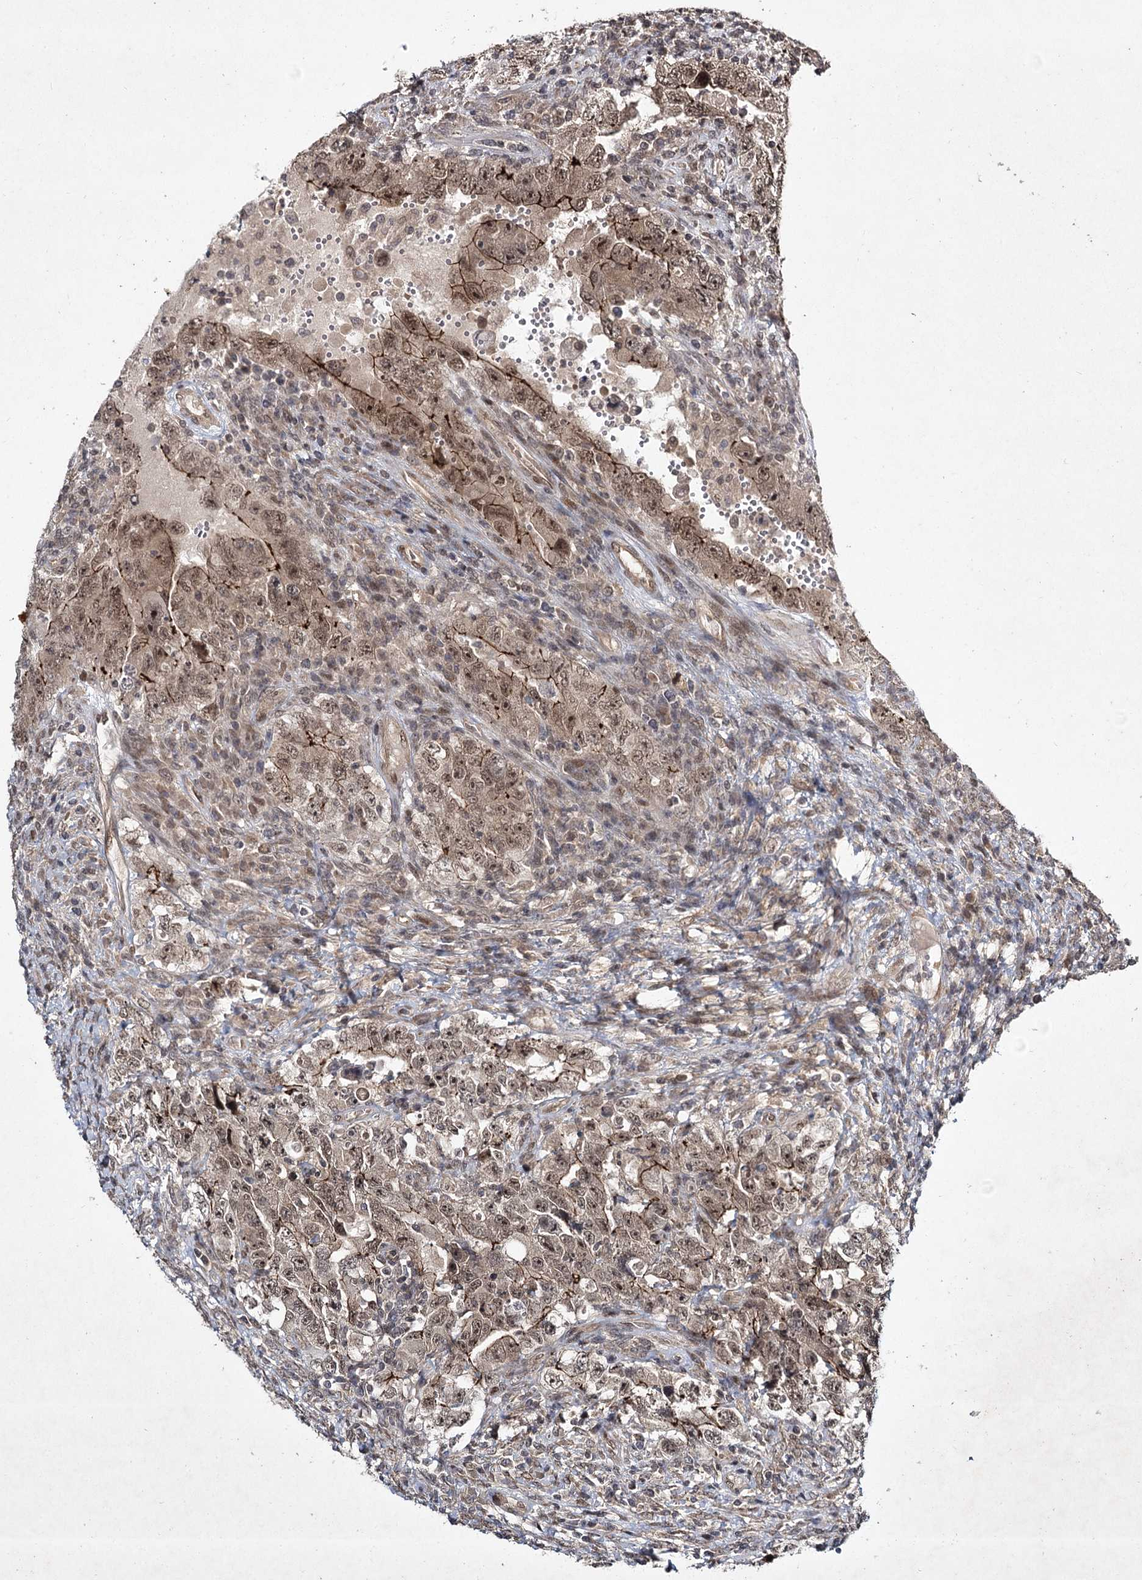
{"staining": {"intensity": "moderate", "quantity": ">75%", "location": "cytoplasmic/membranous,nuclear"}, "tissue": "testis cancer", "cell_type": "Tumor cells", "image_type": "cancer", "snomed": [{"axis": "morphology", "description": "Carcinoma, Embryonal, NOS"}, {"axis": "topography", "description": "Testis"}], "caption": "Testis cancer (embryonal carcinoma) stained with a brown dye reveals moderate cytoplasmic/membranous and nuclear positive positivity in approximately >75% of tumor cells.", "gene": "DCUN1D4", "patient": {"sex": "male", "age": 26}}